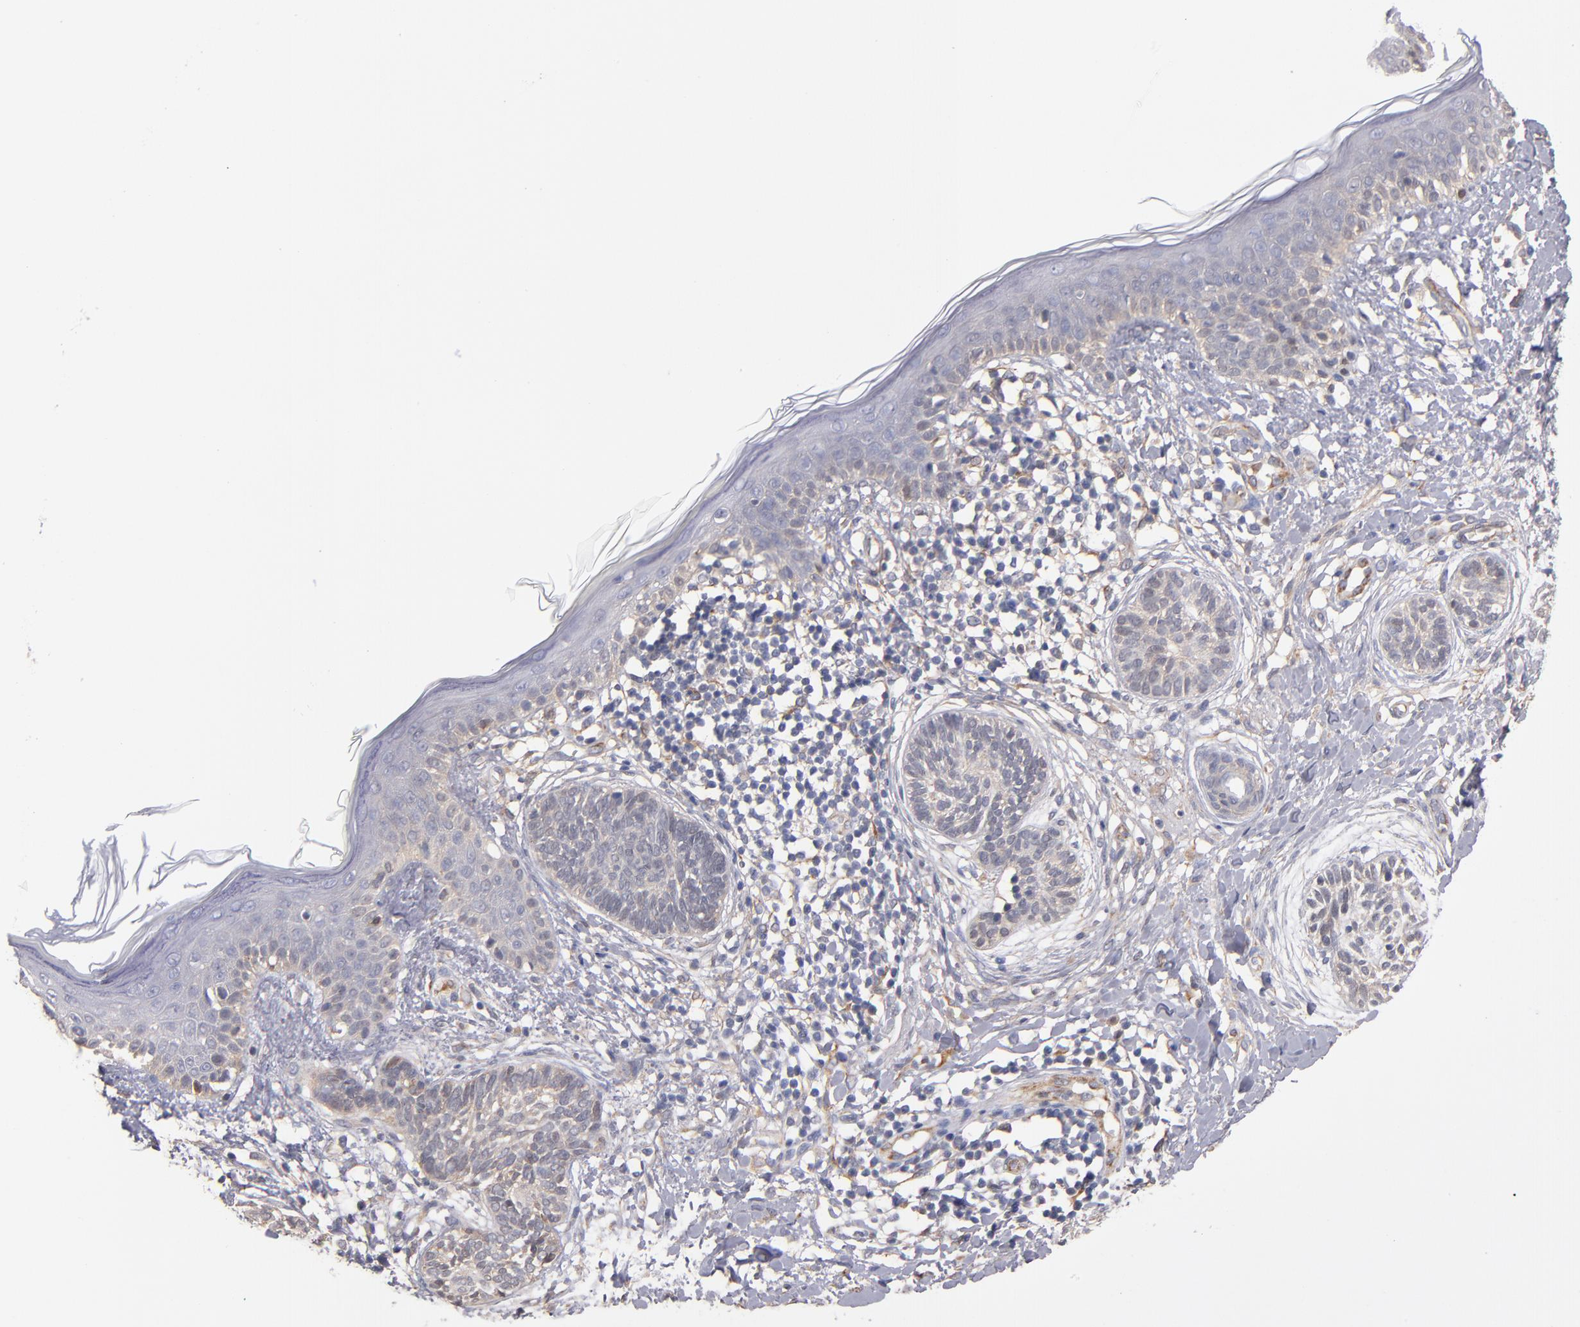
{"staining": {"intensity": "weak", "quantity": "<25%", "location": "cytoplasmic/membranous"}, "tissue": "skin cancer", "cell_type": "Tumor cells", "image_type": "cancer", "snomed": [{"axis": "morphology", "description": "Normal tissue, NOS"}, {"axis": "morphology", "description": "Basal cell carcinoma"}, {"axis": "topography", "description": "Skin"}], "caption": "Tumor cells show no significant positivity in basal cell carcinoma (skin).", "gene": "GMFG", "patient": {"sex": "male", "age": 63}}